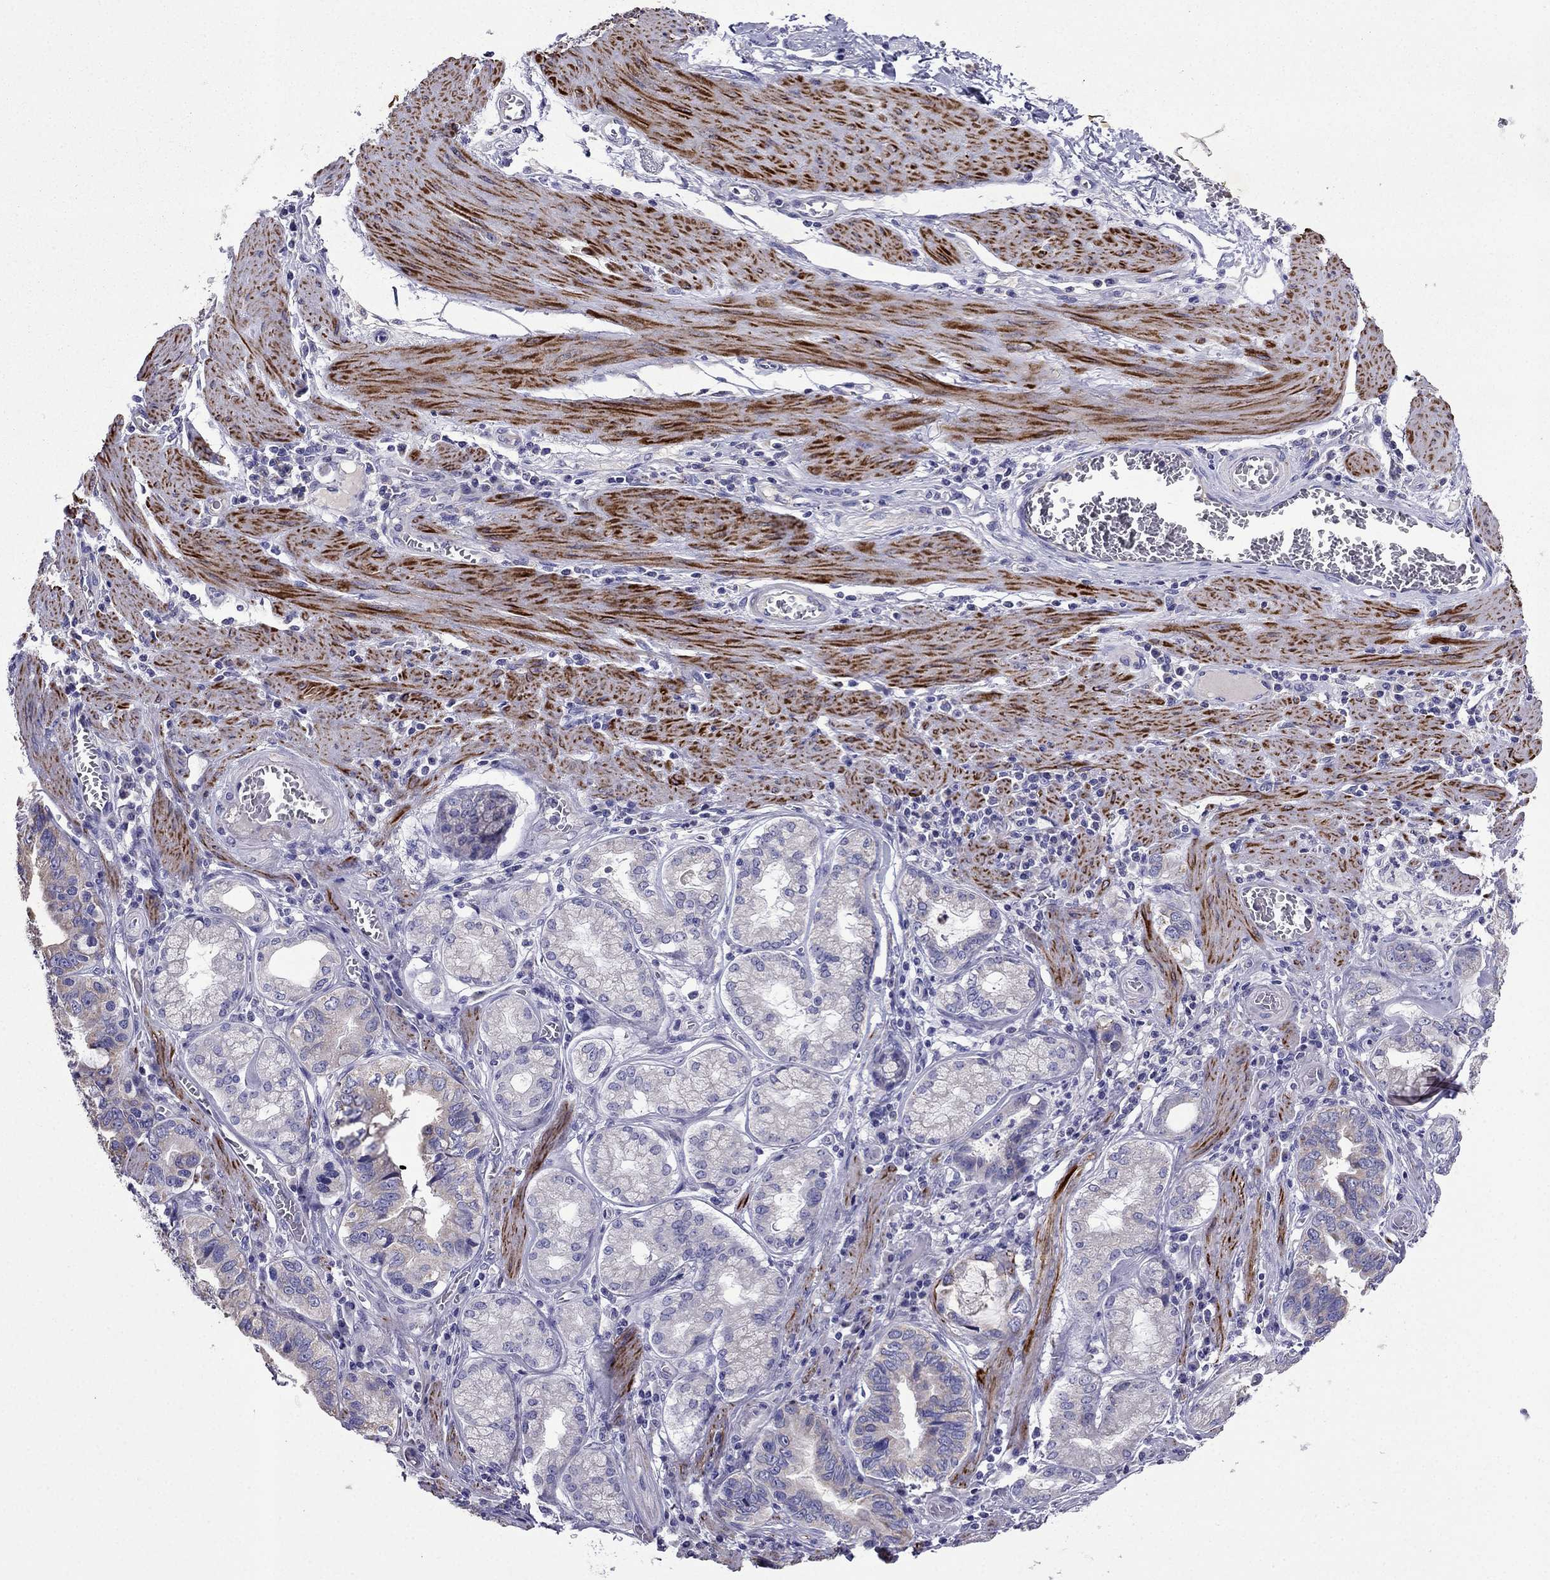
{"staining": {"intensity": "weak", "quantity": "<25%", "location": "cytoplasmic/membranous"}, "tissue": "stomach cancer", "cell_type": "Tumor cells", "image_type": "cancer", "snomed": [{"axis": "morphology", "description": "Adenocarcinoma, NOS"}, {"axis": "topography", "description": "Stomach, lower"}], "caption": "This is a photomicrograph of immunohistochemistry staining of adenocarcinoma (stomach), which shows no staining in tumor cells.", "gene": "DSC1", "patient": {"sex": "female", "age": 76}}